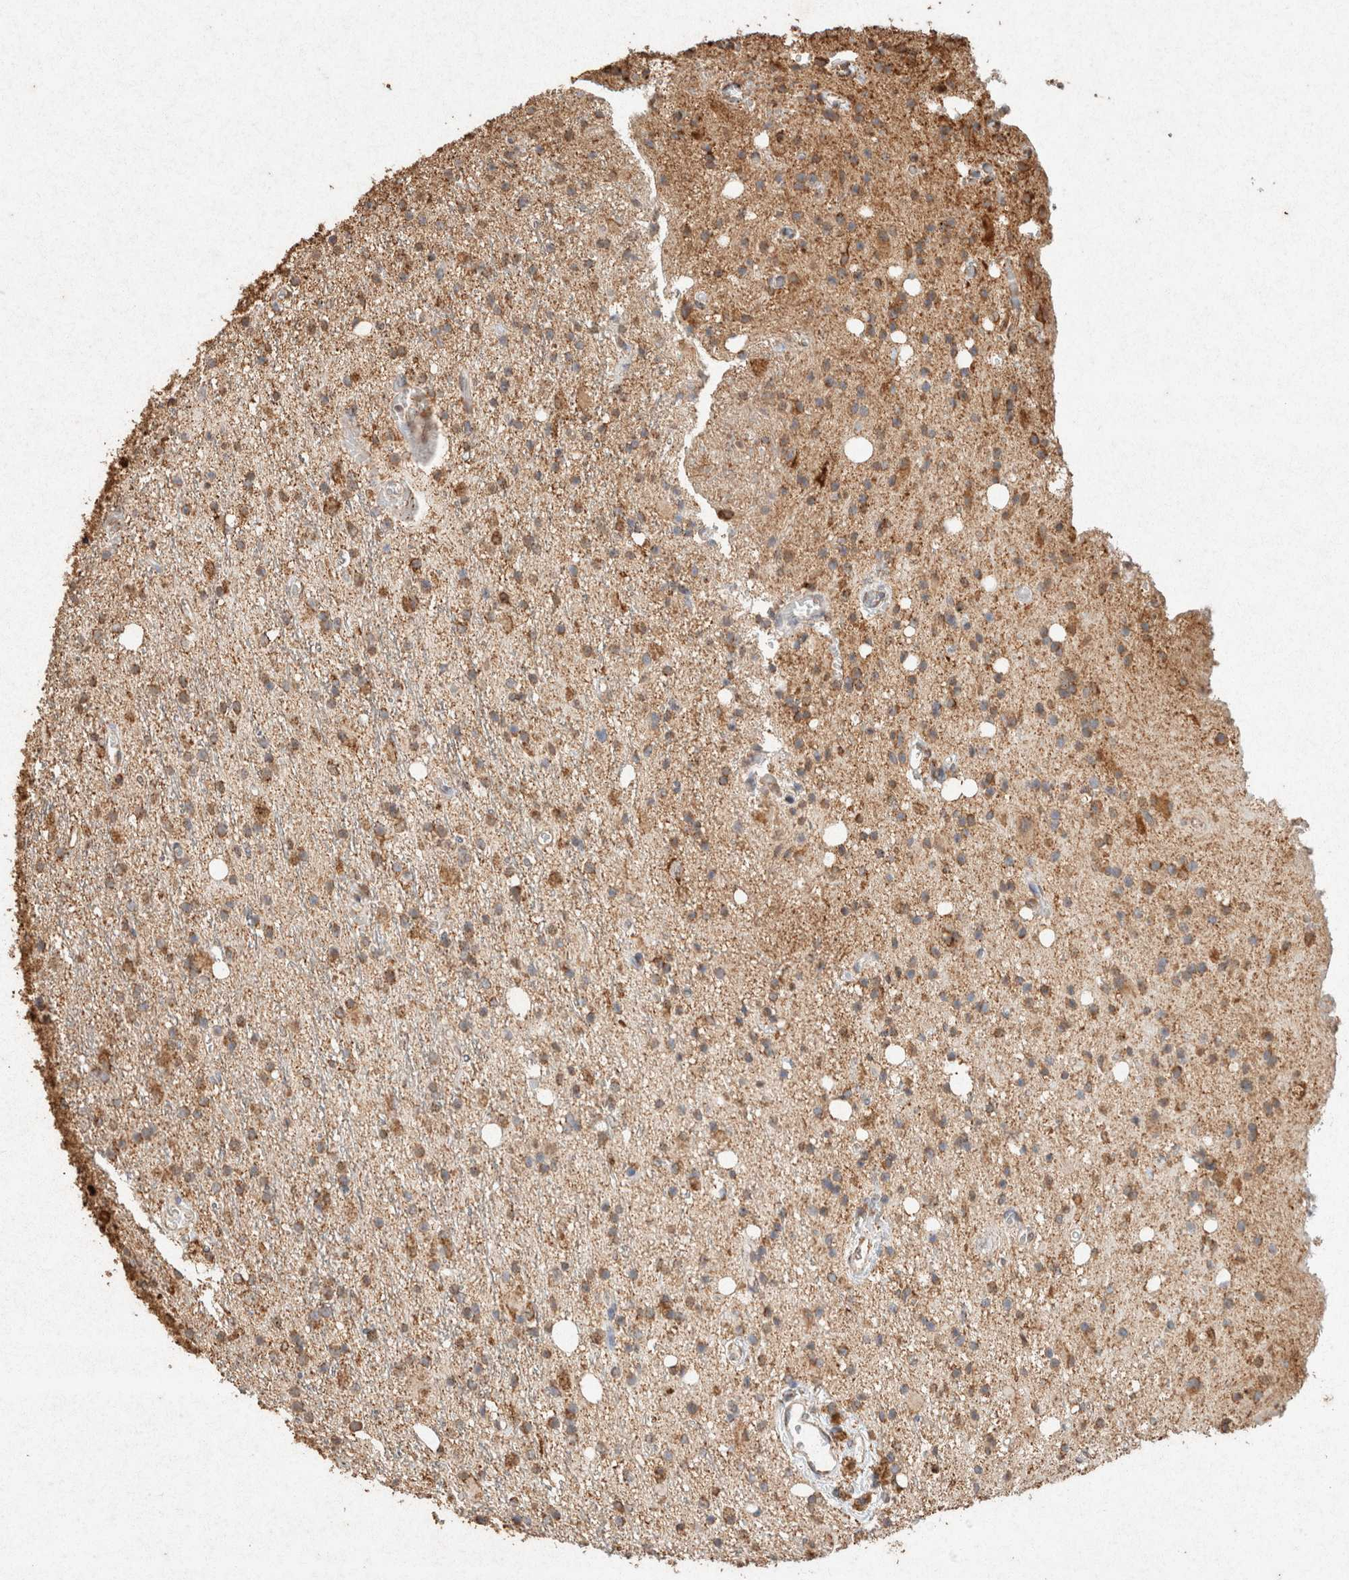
{"staining": {"intensity": "moderate", "quantity": ">75%", "location": "cytoplasmic/membranous"}, "tissue": "glioma", "cell_type": "Tumor cells", "image_type": "cancer", "snomed": [{"axis": "morphology", "description": "Glioma, malignant, High grade"}, {"axis": "topography", "description": "Brain"}], "caption": "Immunohistochemistry (IHC) staining of malignant high-grade glioma, which reveals medium levels of moderate cytoplasmic/membranous staining in approximately >75% of tumor cells indicating moderate cytoplasmic/membranous protein expression. The staining was performed using DAB (3,3'-diaminobenzidine) (brown) for protein detection and nuclei were counterstained in hematoxylin (blue).", "gene": "SDC2", "patient": {"sex": "male", "age": 47}}